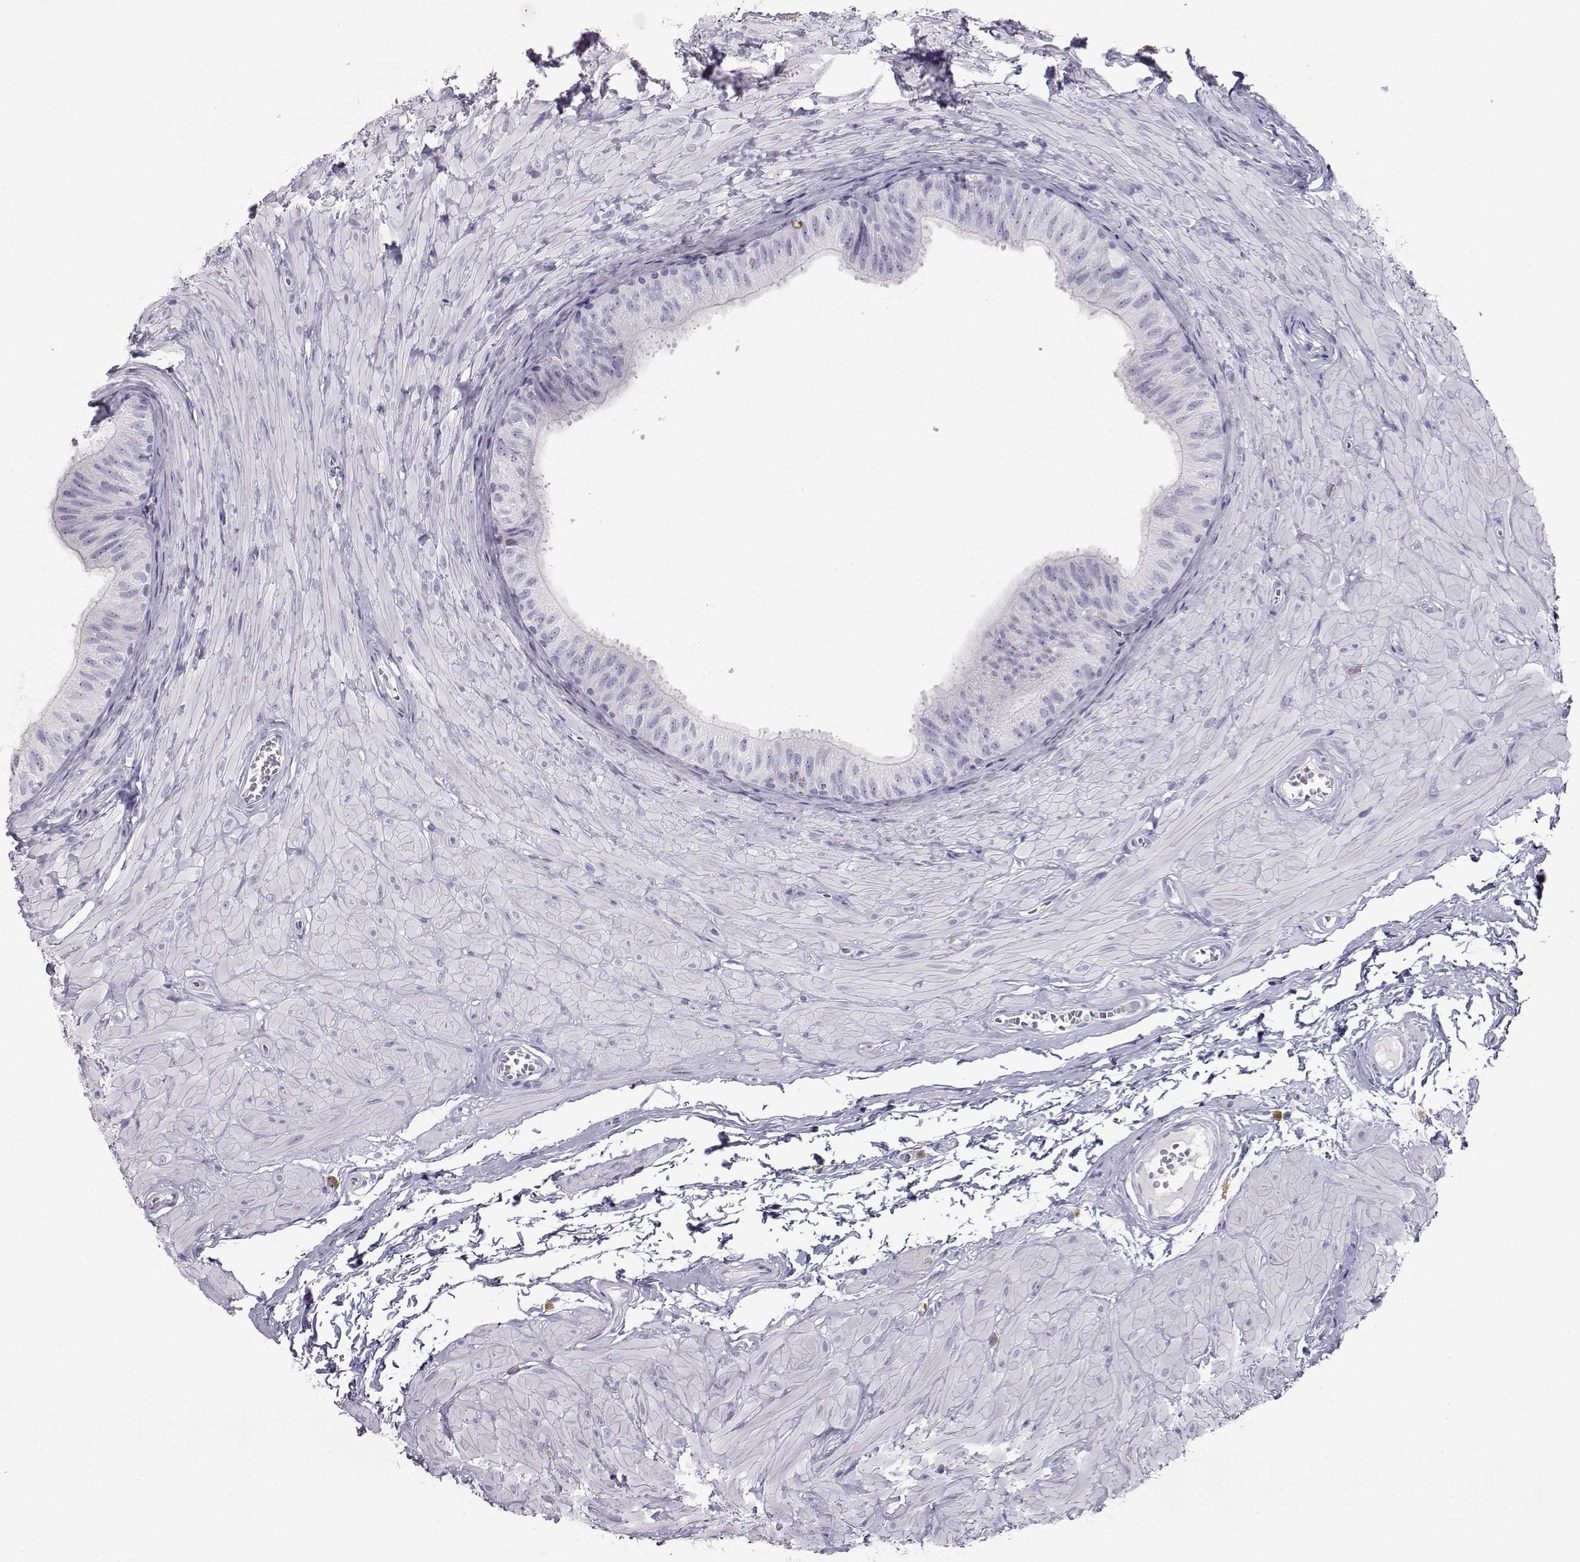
{"staining": {"intensity": "negative", "quantity": "none", "location": "none"}, "tissue": "epididymis", "cell_type": "Glandular cells", "image_type": "normal", "snomed": [{"axis": "morphology", "description": "Normal tissue, NOS"}, {"axis": "topography", "description": "Epididymis"}, {"axis": "topography", "description": "Vas deferens"}], "caption": "Immunohistochemistry (IHC) image of normal human epididymis stained for a protein (brown), which displays no expression in glandular cells. (Stains: DAB IHC with hematoxylin counter stain, Microscopy: brightfield microscopy at high magnification).", "gene": "ITLN1", "patient": {"sex": "male", "age": 23}}